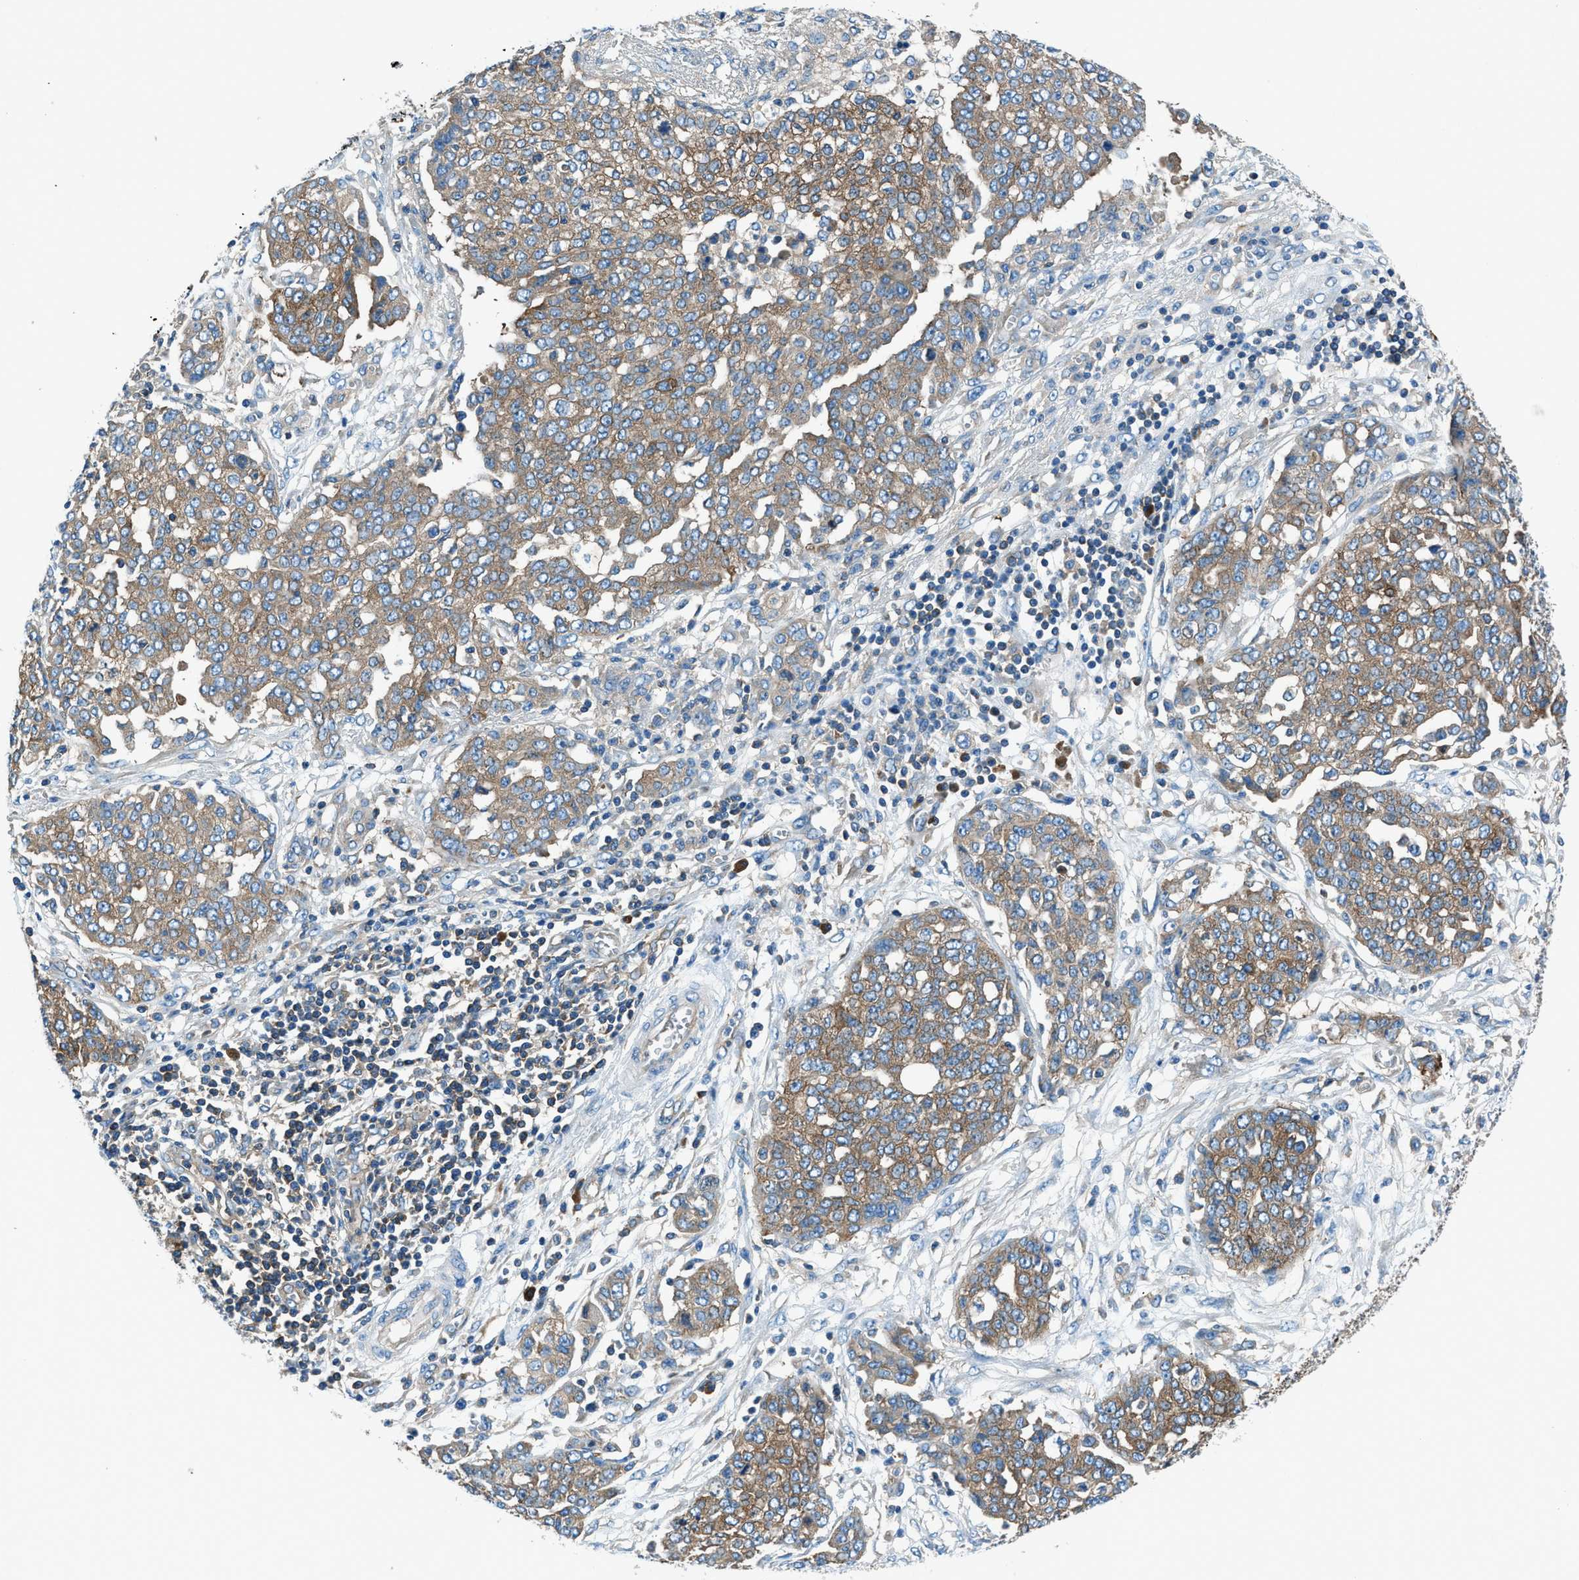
{"staining": {"intensity": "moderate", "quantity": ">75%", "location": "cytoplasmic/membranous"}, "tissue": "ovarian cancer", "cell_type": "Tumor cells", "image_type": "cancer", "snomed": [{"axis": "morphology", "description": "Cystadenocarcinoma, serous, NOS"}, {"axis": "topography", "description": "Soft tissue"}, {"axis": "topography", "description": "Ovary"}], "caption": "Ovarian cancer stained for a protein demonstrates moderate cytoplasmic/membranous positivity in tumor cells.", "gene": "SARS1", "patient": {"sex": "female", "age": 57}}